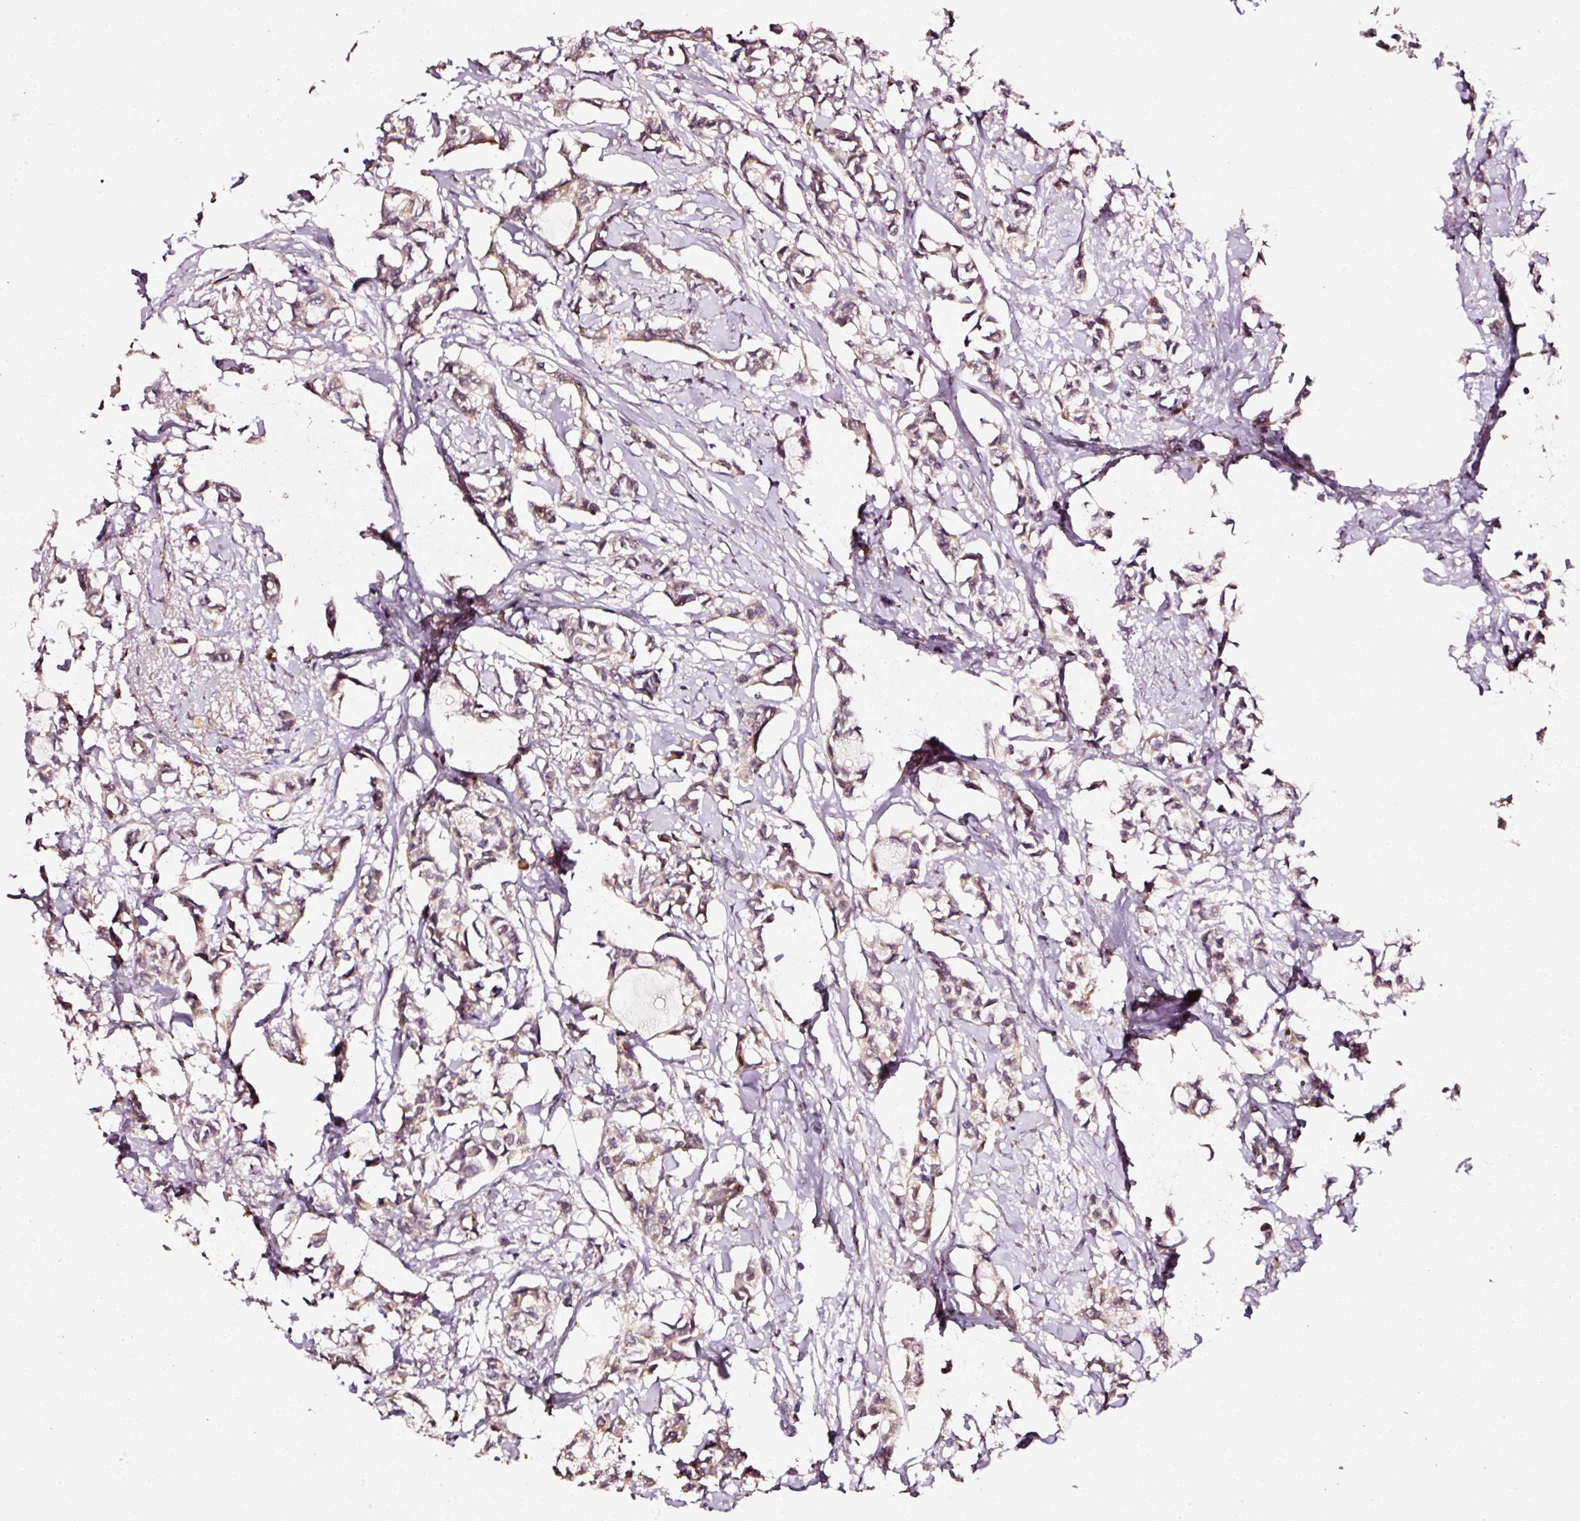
{"staining": {"intensity": "weak", "quantity": ">75%", "location": "cytoplasmic/membranous,nuclear"}, "tissue": "breast cancer", "cell_type": "Tumor cells", "image_type": "cancer", "snomed": [{"axis": "morphology", "description": "Duct carcinoma"}, {"axis": "topography", "description": "Breast"}], "caption": "Immunohistochemical staining of intraductal carcinoma (breast) demonstrates low levels of weak cytoplasmic/membranous and nuclear protein staining in approximately >75% of tumor cells.", "gene": "ZNF460", "patient": {"sex": "female", "age": 73}}